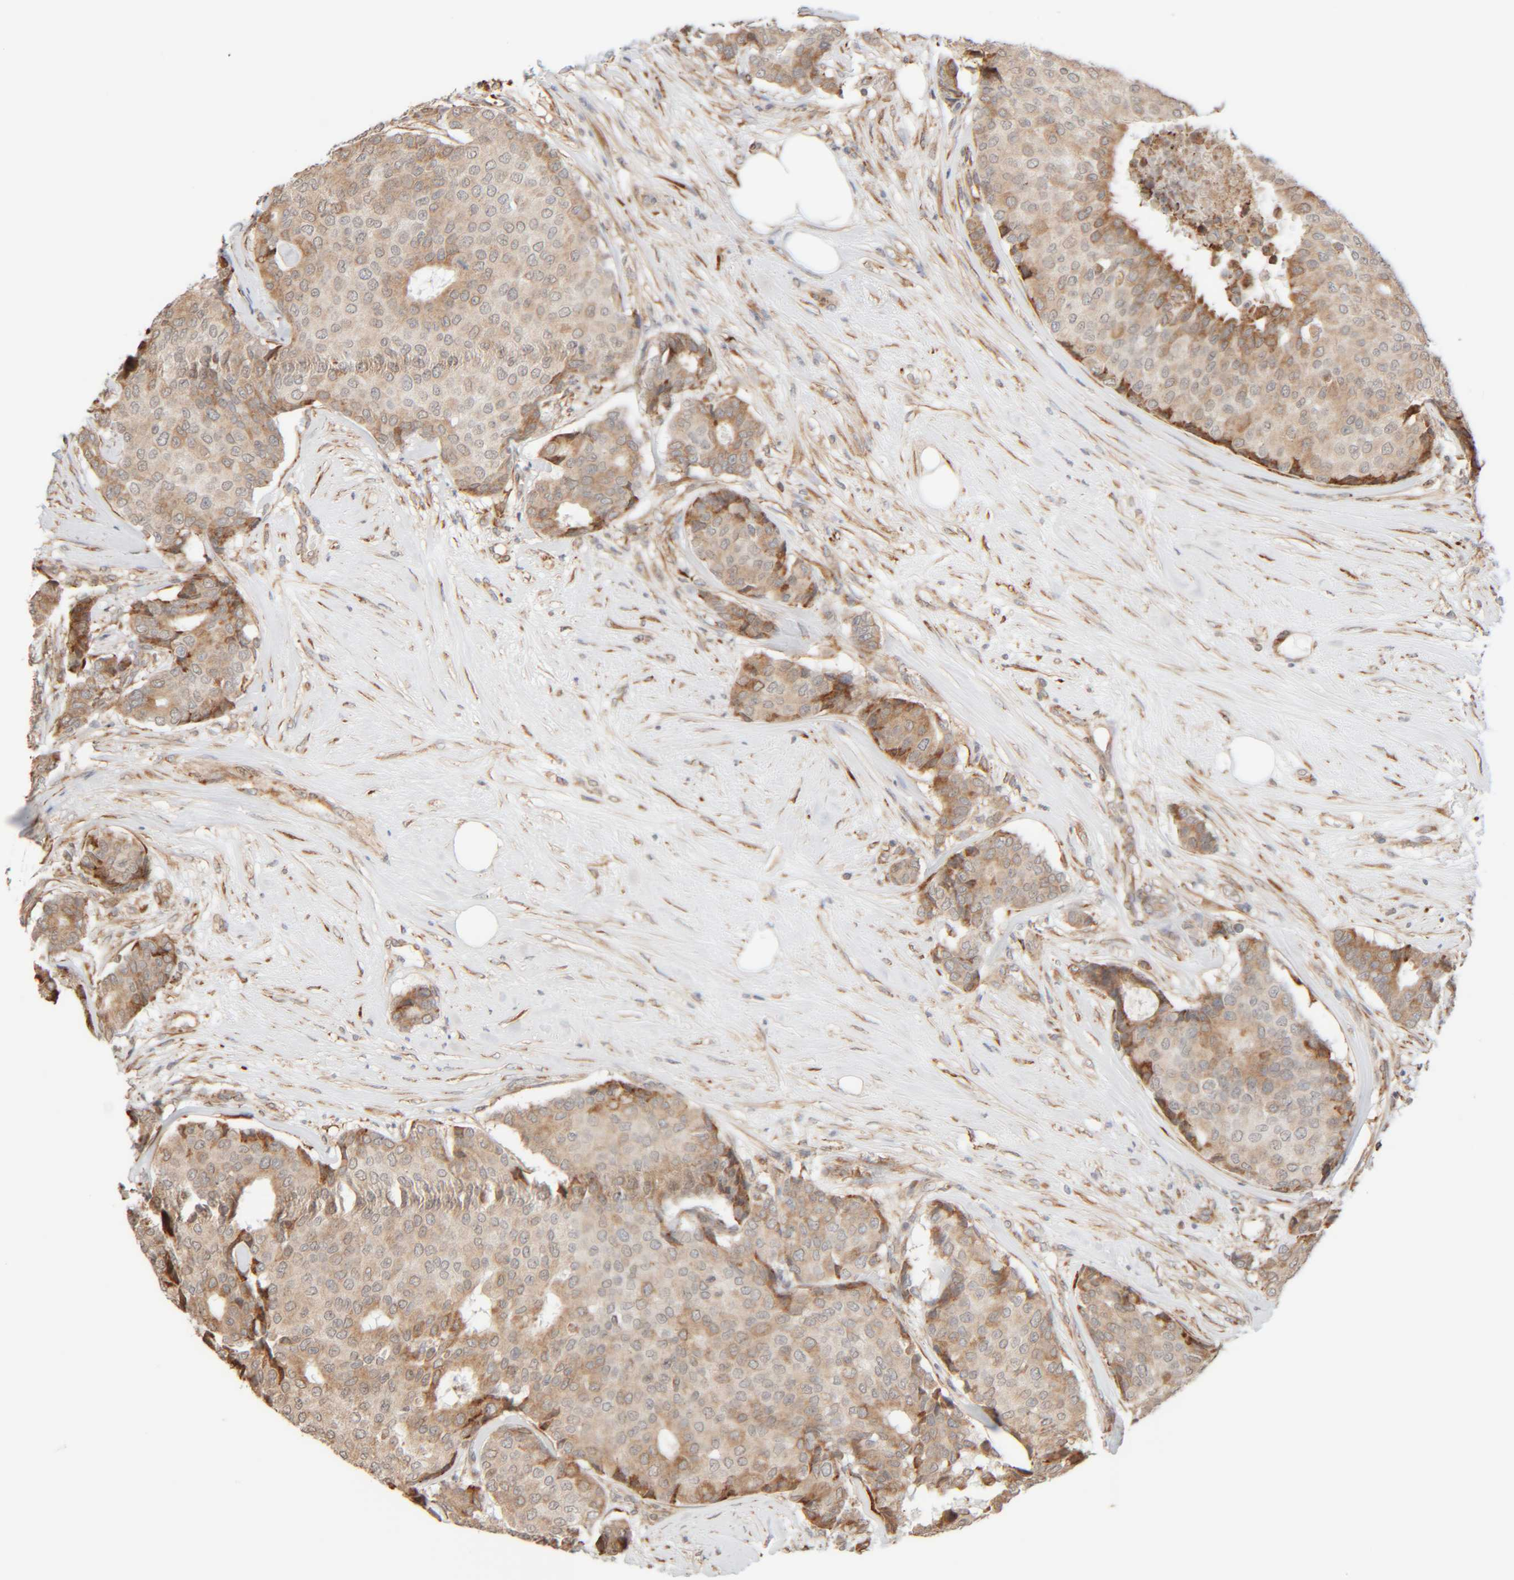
{"staining": {"intensity": "moderate", "quantity": "25%-75%", "location": "cytoplasmic/membranous"}, "tissue": "breast cancer", "cell_type": "Tumor cells", "image_type": "cancer", "snomed": [{"axis": "morphology", "description": "Duct carcinoma"}, {"axis": "topography", "description": "Breast"}], "caption": "Immunohistochemical staining of human breast cancer demonstrates medium levels of moderate cytoplasmic/membranous expression in approximately 25%-75% of tumor cells.", "gene": "INTS1", "patient": {"sex": "female", "age": 75}}